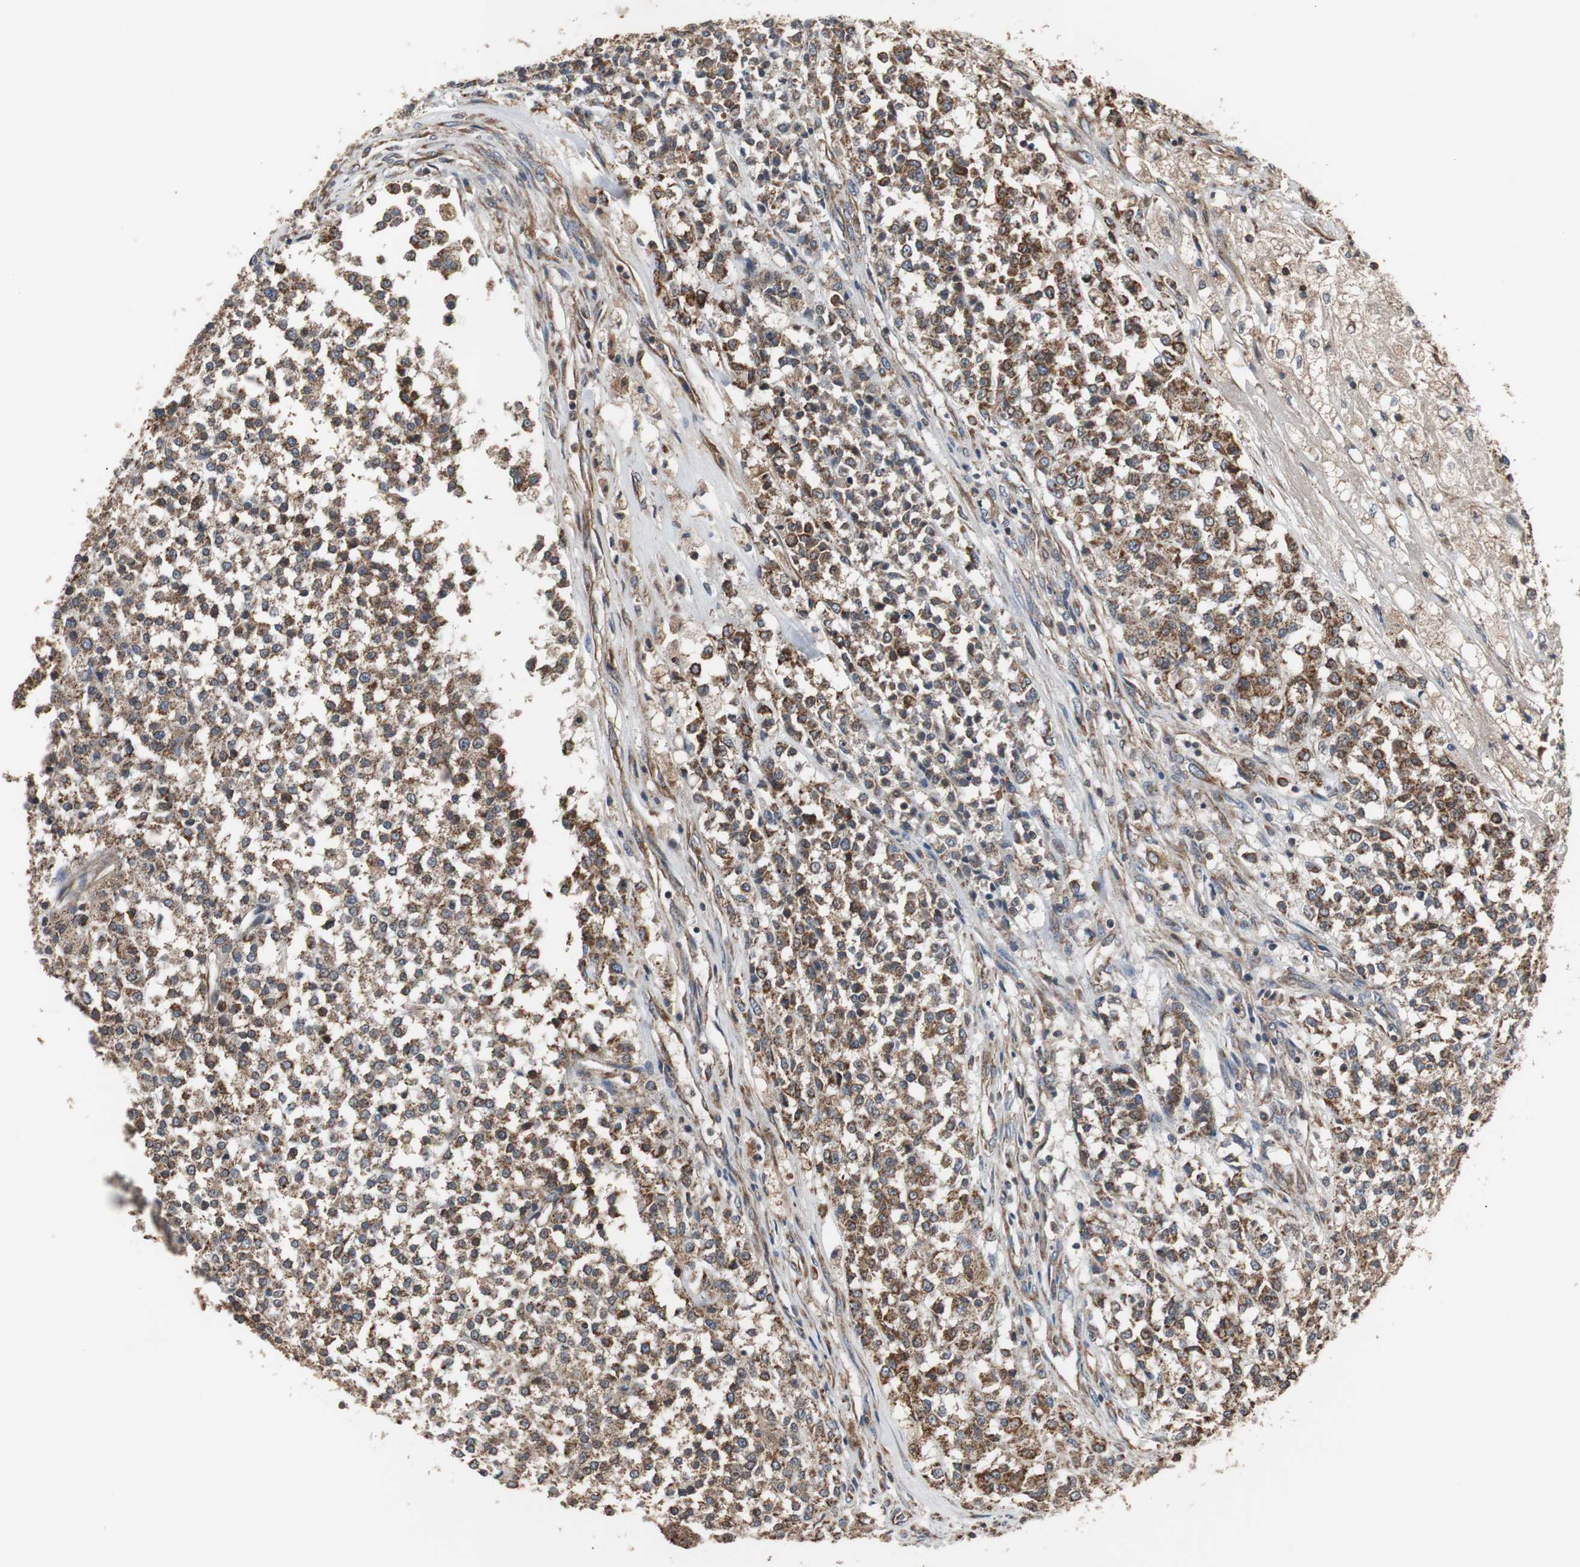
{"staining": {"intensity": "moderate", "quantity": ">75%", "location": "cytoplasmic/membranous"}, "tissue": "testis cancer", "cell_type": "Tumor cells", "image_type": "cancer", "snomed": [{"axis": "morphology", "description": "Seminoma, NOS"}, {"axis": "topography", "description": "Testis"}], "caption": "Tumor cells demonstrate moderate cytoplasmic/membranous positivity in approximately >75% of cells in testis cancer (seminoma).", "gene": "ACTR3", "patient": {"sex": "male", "age": 59}}